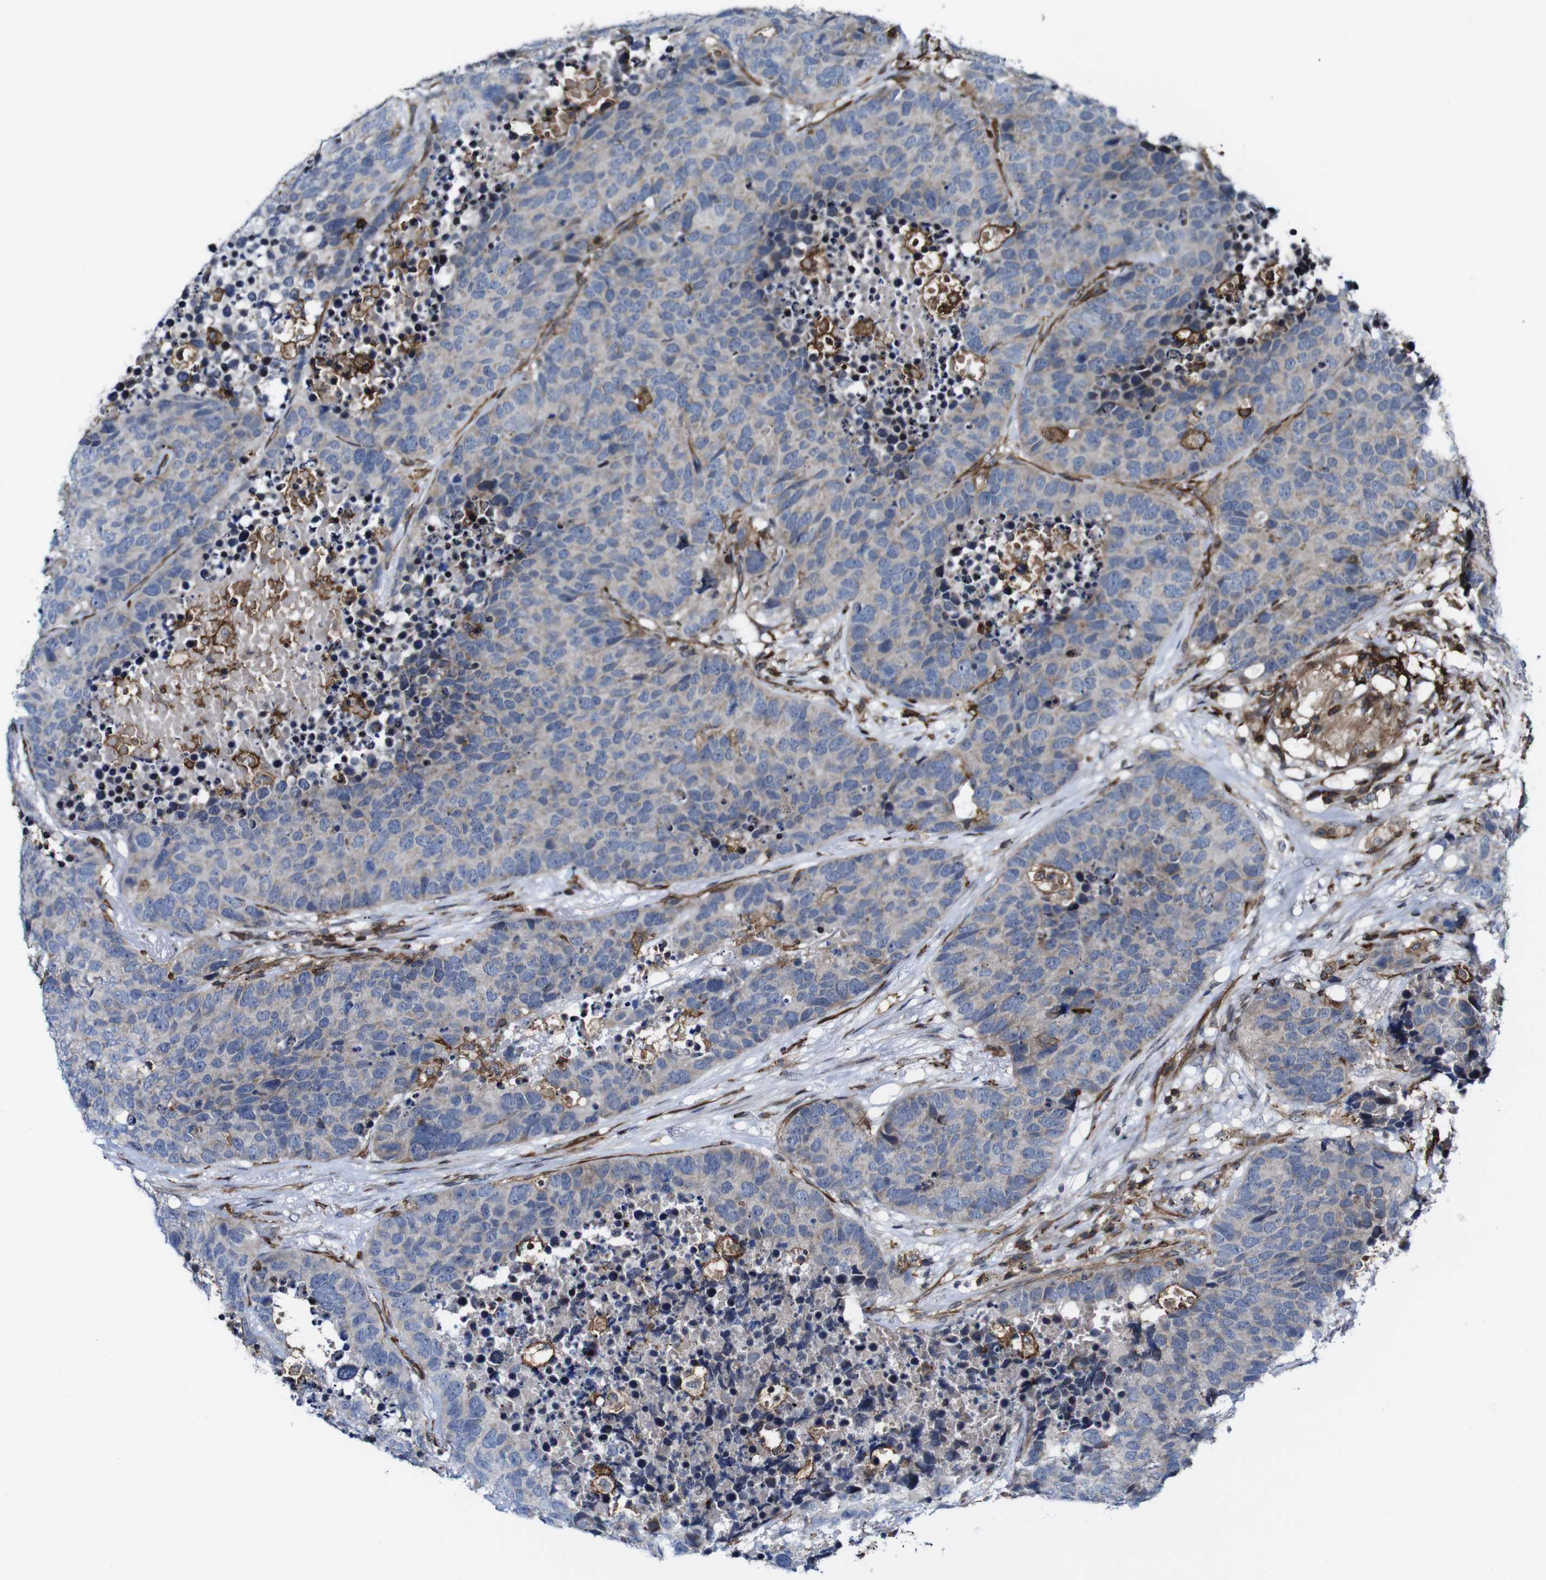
{"staining": {"intensity": "negative", "quantity": "none", "location": "none"}, "tissue": "carcinoid", "cell_type": "Tumor cells", "image_type": "cancer", "snomed": [{"axis": "morphology", "description": "Carcinoid, malignant, NOS"}, {"axis": "topography", "description": "Lung"}], "caption": "The micrograph displays no staining of tumor cells in carcinoid.", "gene": "JAK2", "patient": {"sex": "male", "age": 60}}